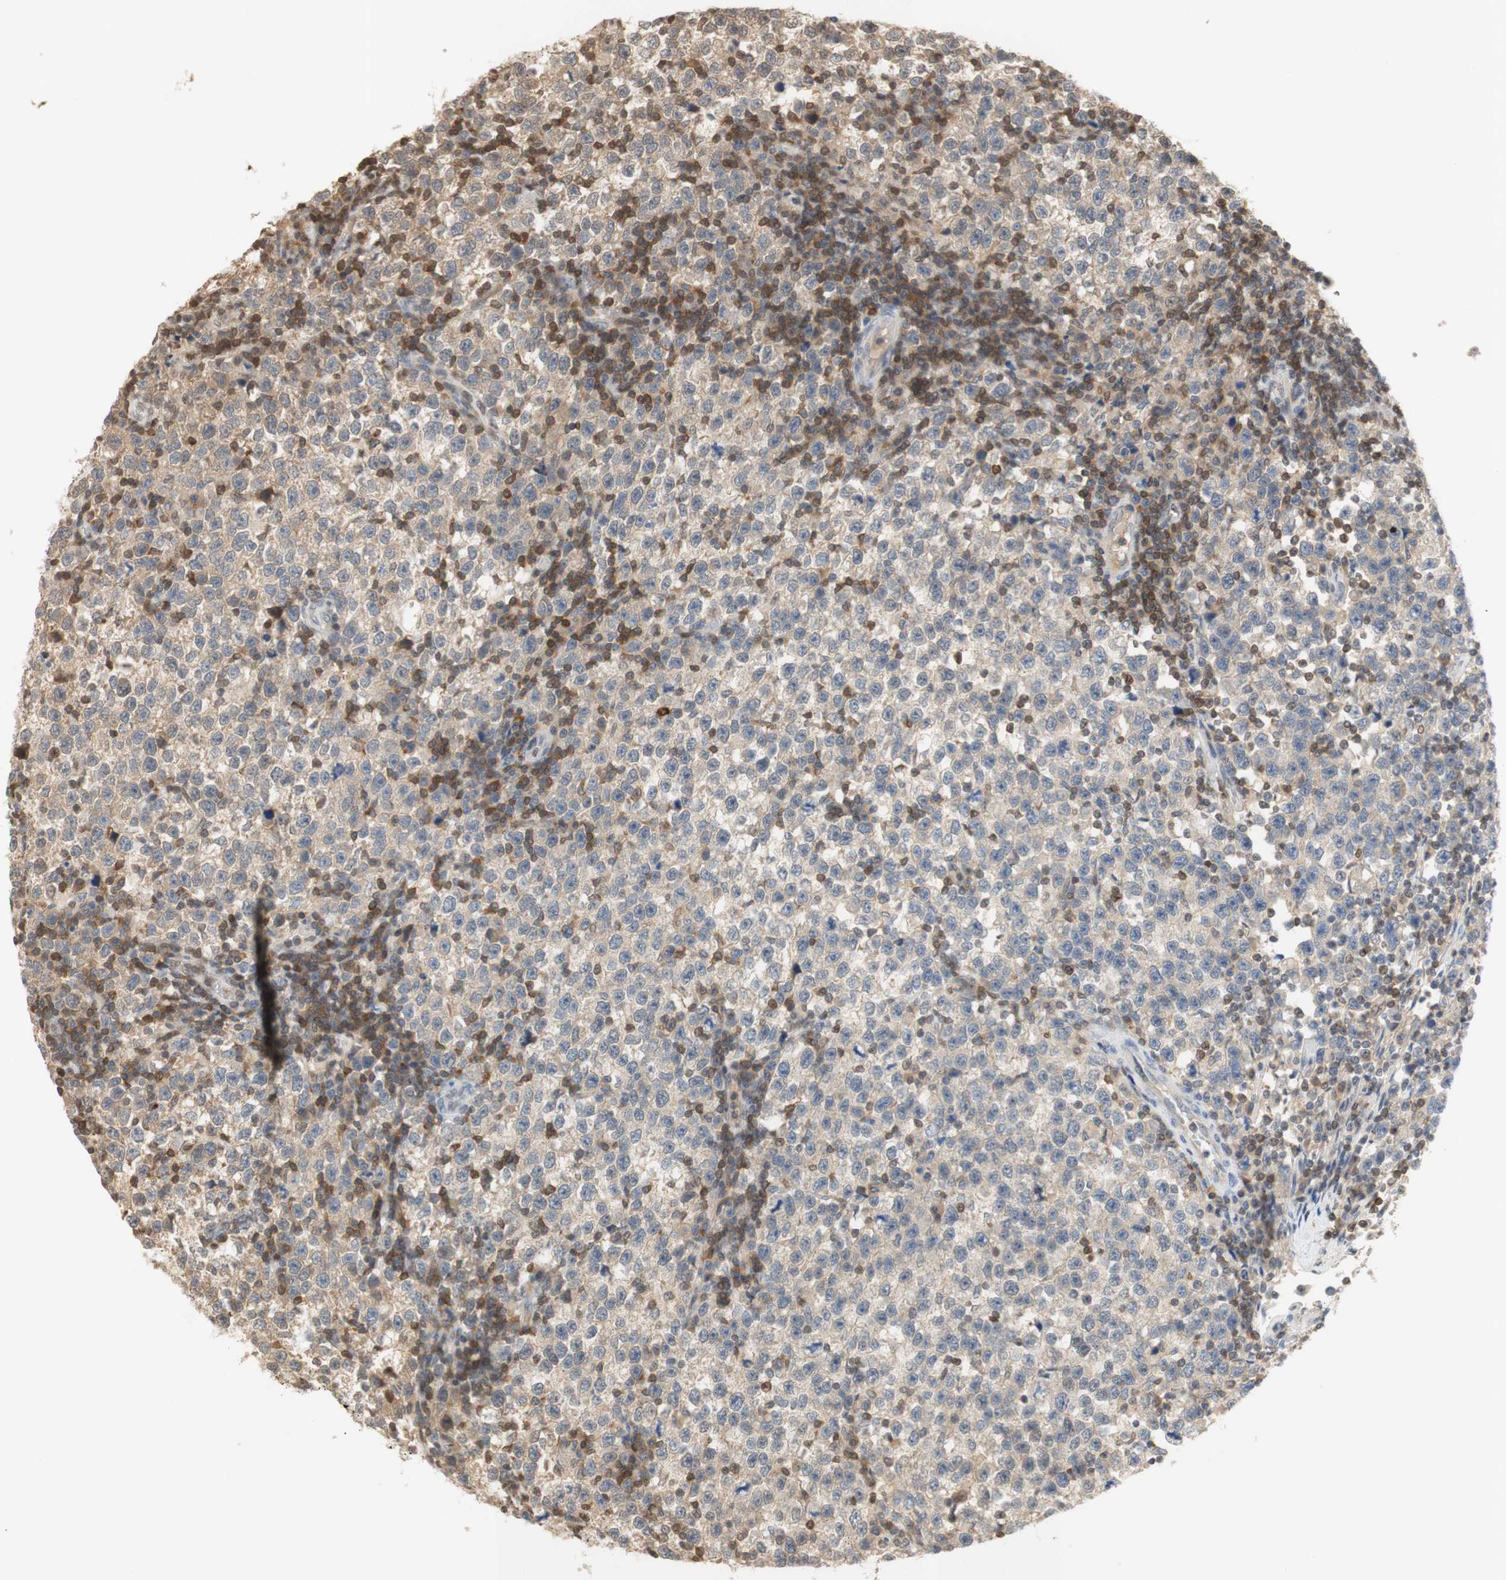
{"staining": {"intensity": "weak", "quantity": ">75%", "location": "cytoplasmic/membranous"}, "tissue": "testis cancer", "cell_type": "Tumor cells", "image_type": "cancer", "snomed": [{"axis": "morphology", "description": "Seminoma, NOS"}, {"axis": "topography", "description": "Testis"}], "caption": "This micrograph shows immunohistochemistry staining of human seminoma (testis), with low weak cytoplasmic/membranous expression in about >75% of tumor cells.", "gene": "NAP1L4", "patient": {"sex": "male", "age": 43}}